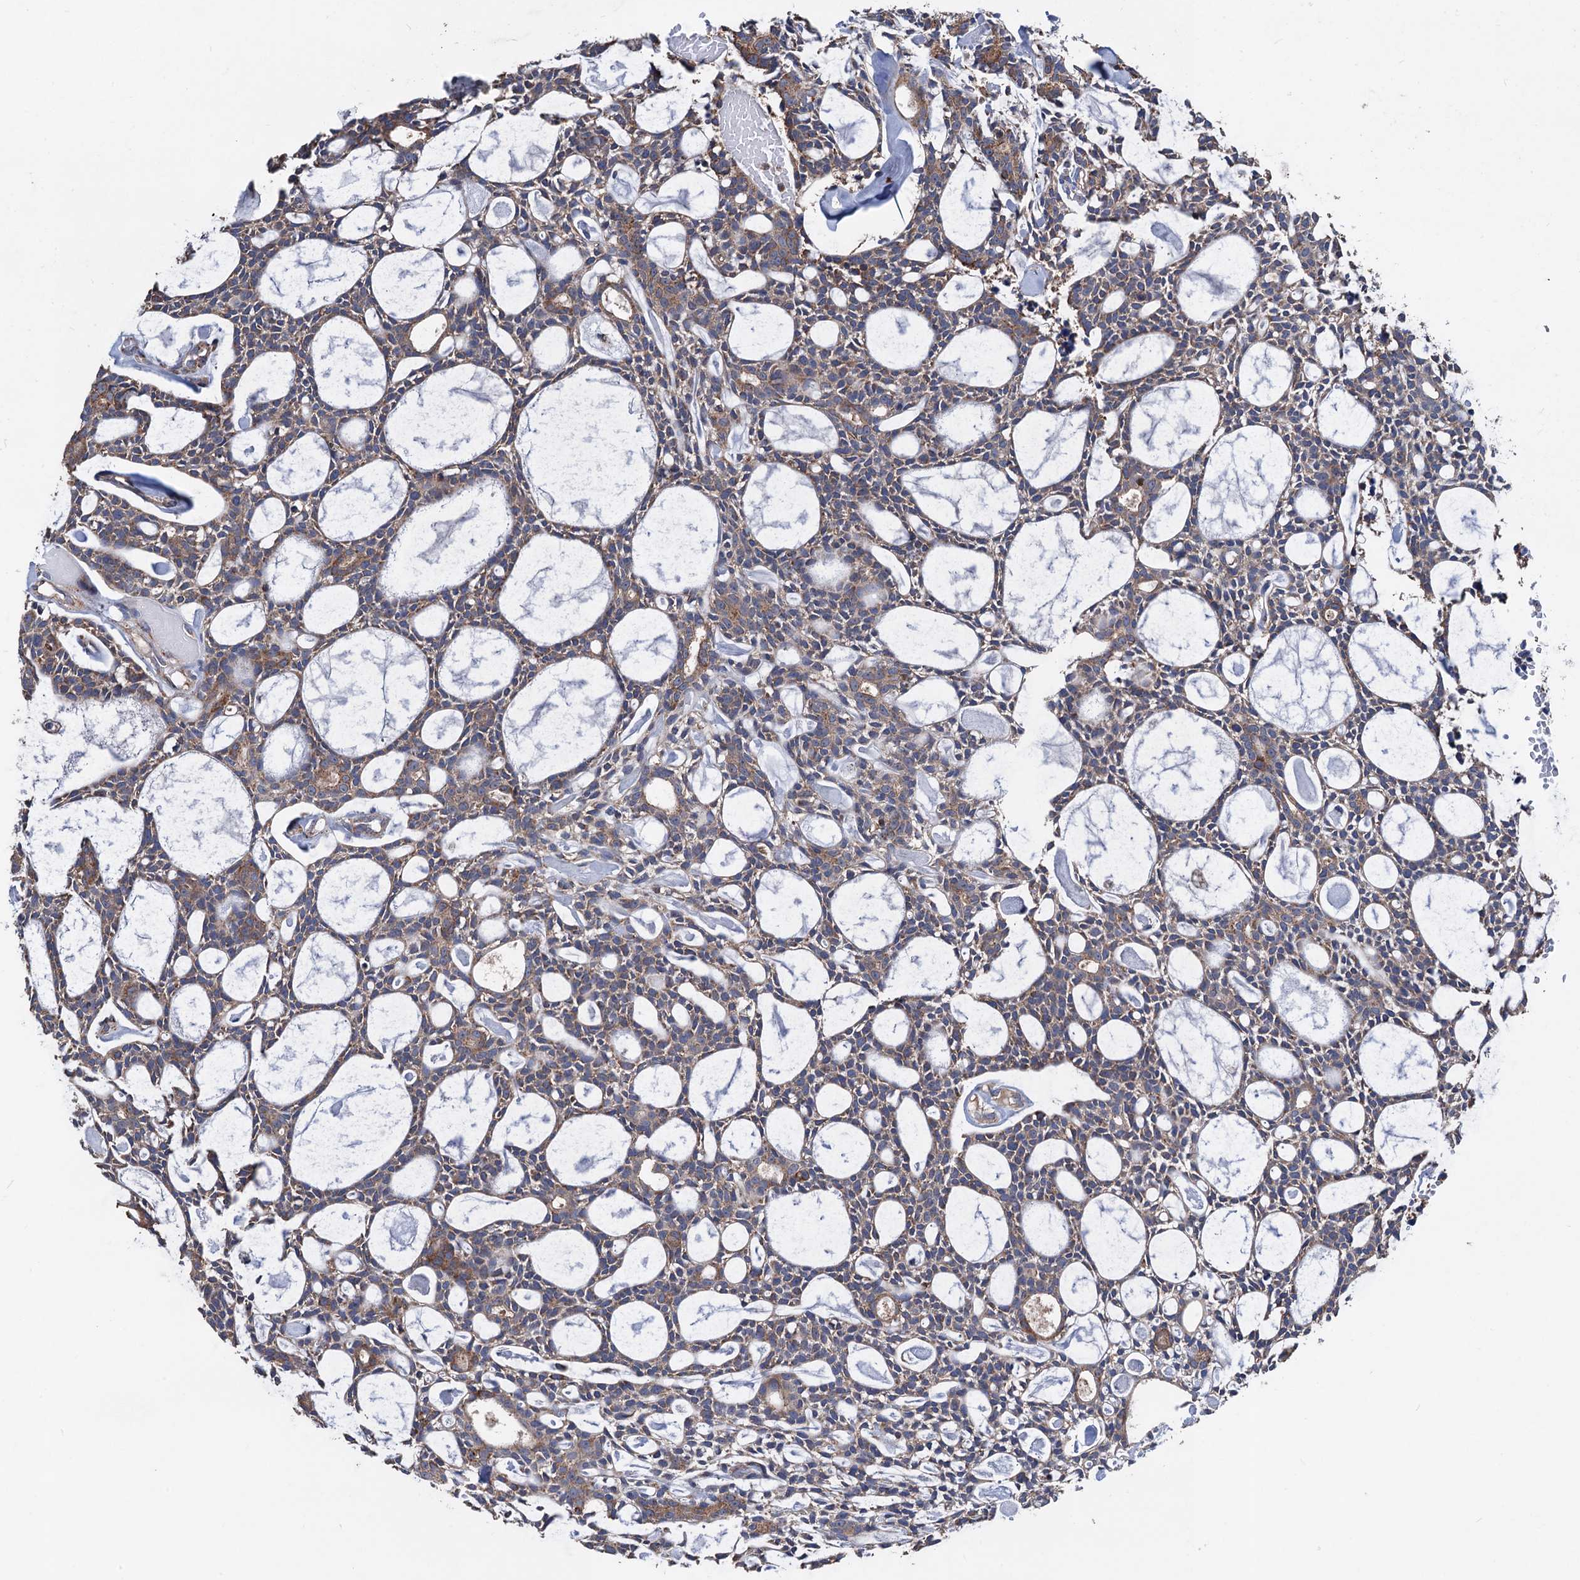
{"staining": {"intensity": "moderate", "quantity": "25%-75%", "location": "cytoplasmic/membranous"}, "tissue": "head and neck cancer", "cell_type": "Tumor cells", "image_type": "cancer", "snomed": [{"axis": "morphology", "description": "Adenocarcinoma, NOS"}, {"axis": "topography", "description": "Salivary gland"}, {"axis": "topography", "description": "Head-Neck"}], "caption": "Protein staining of head and neck cancer (adenocarcinoma) tissue demonstrates moderate cytoplasmic/membranous expression in about 25%-75% of tumor cells. The protein of interest is shown in brown color, while the nuclei are stained blue.", "gene": "DGLUCY", "patient": {"sex": "male", "age": 55}}